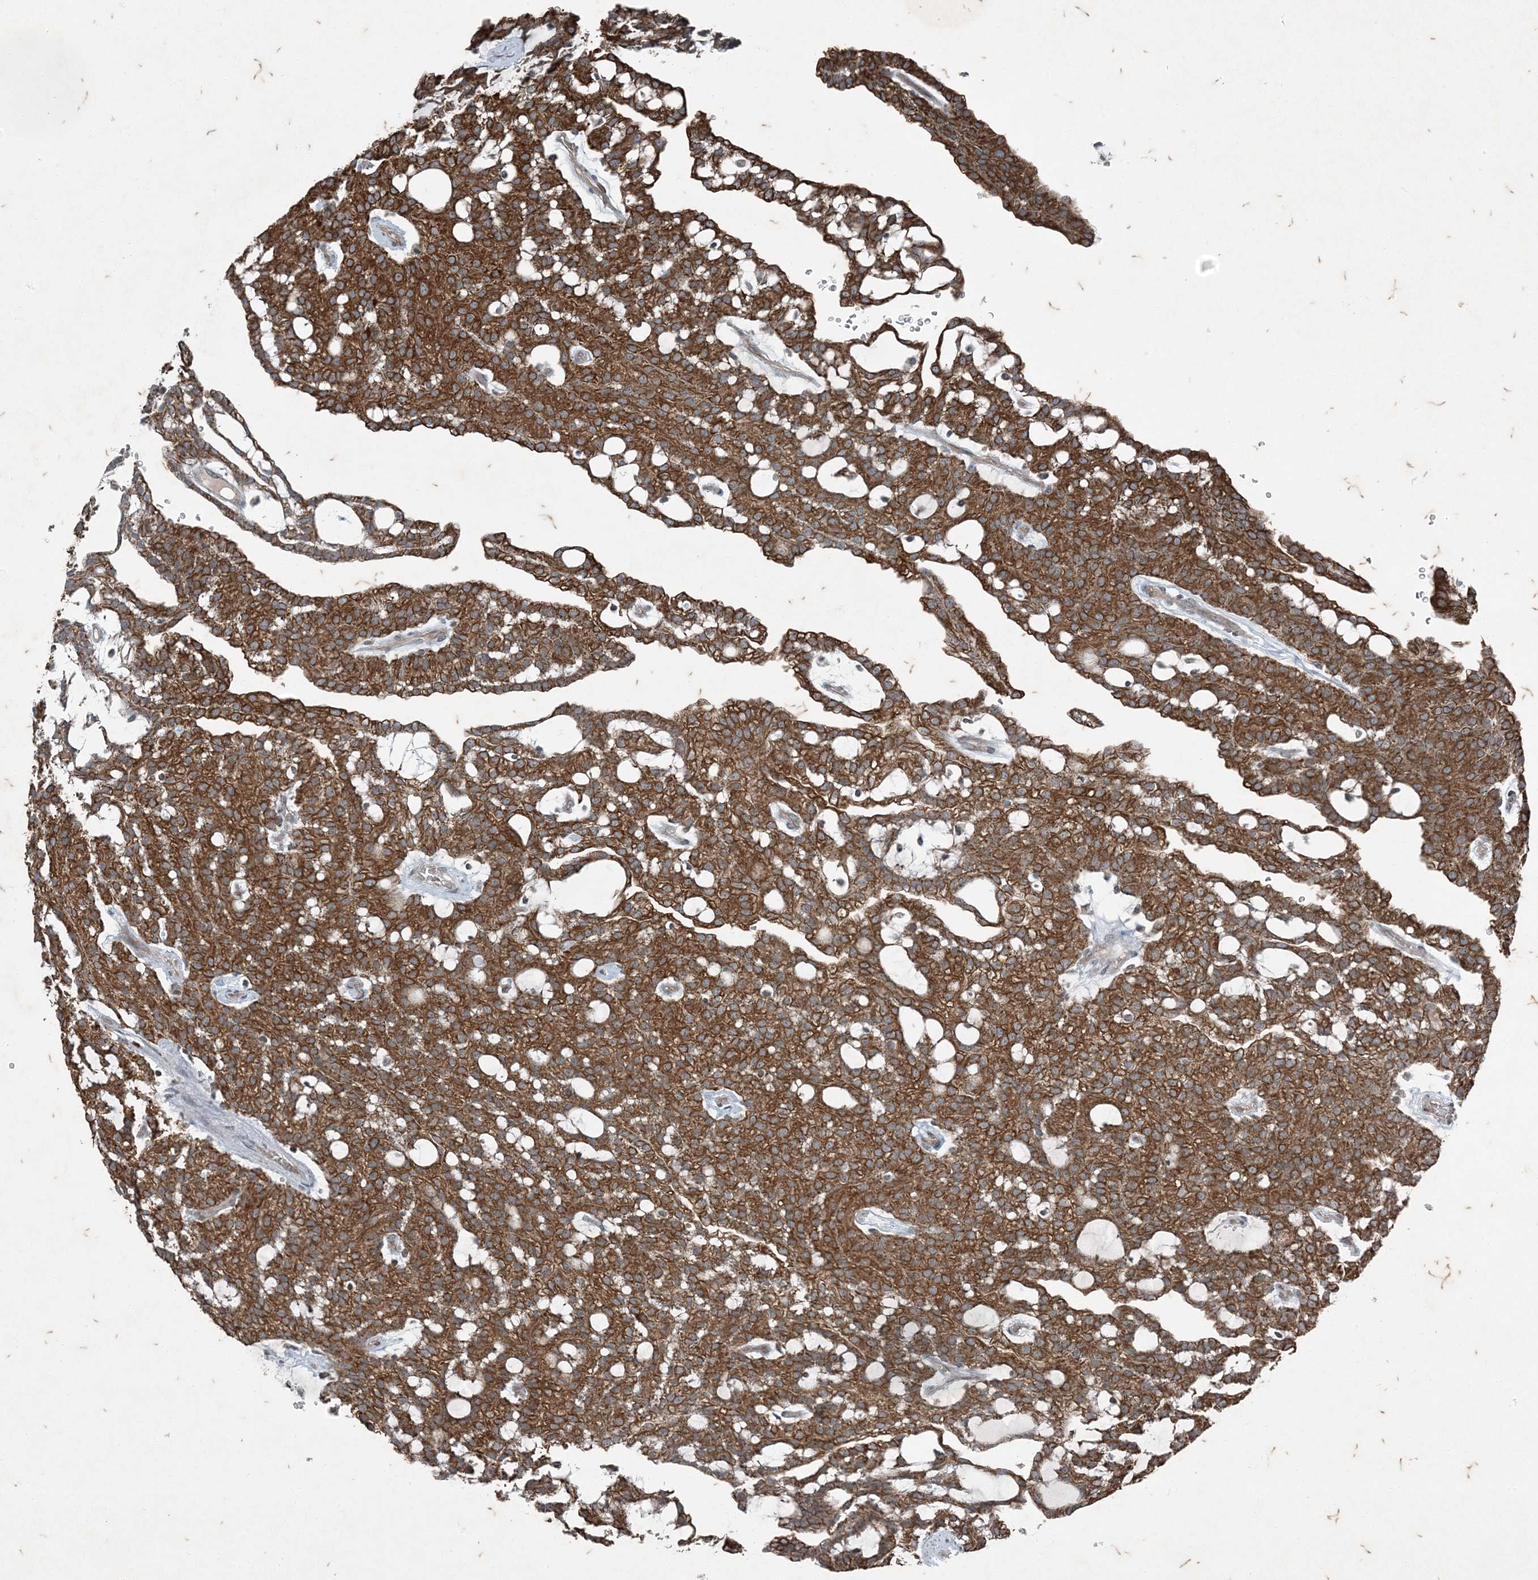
{"staining": {"intensity": "strong", "quantity": ">75%", "location": "cytoplasmic/membranous"}, "tissue": "renal cancer", "cell_type": "Tumor cells", "image_type": "cancer", "snomed": [{"axis": "morphology", "description": "Adenocarcinoma, NOS"}, {"axis": "topography", "description": "Kidney"}], "caption": "Renal cancer (adenocarcinoma) tissue shows strong cytoplasmic/membranous staining in about >75% of tumor cells, visualized by immunohistochemistry. The staining is performed using DAB brown chromogen to label protein expression. The nuclei are counter-stained blue using hematoxylin.", "gene": "PC", "patient": {"sex": "male", "age": 63}}